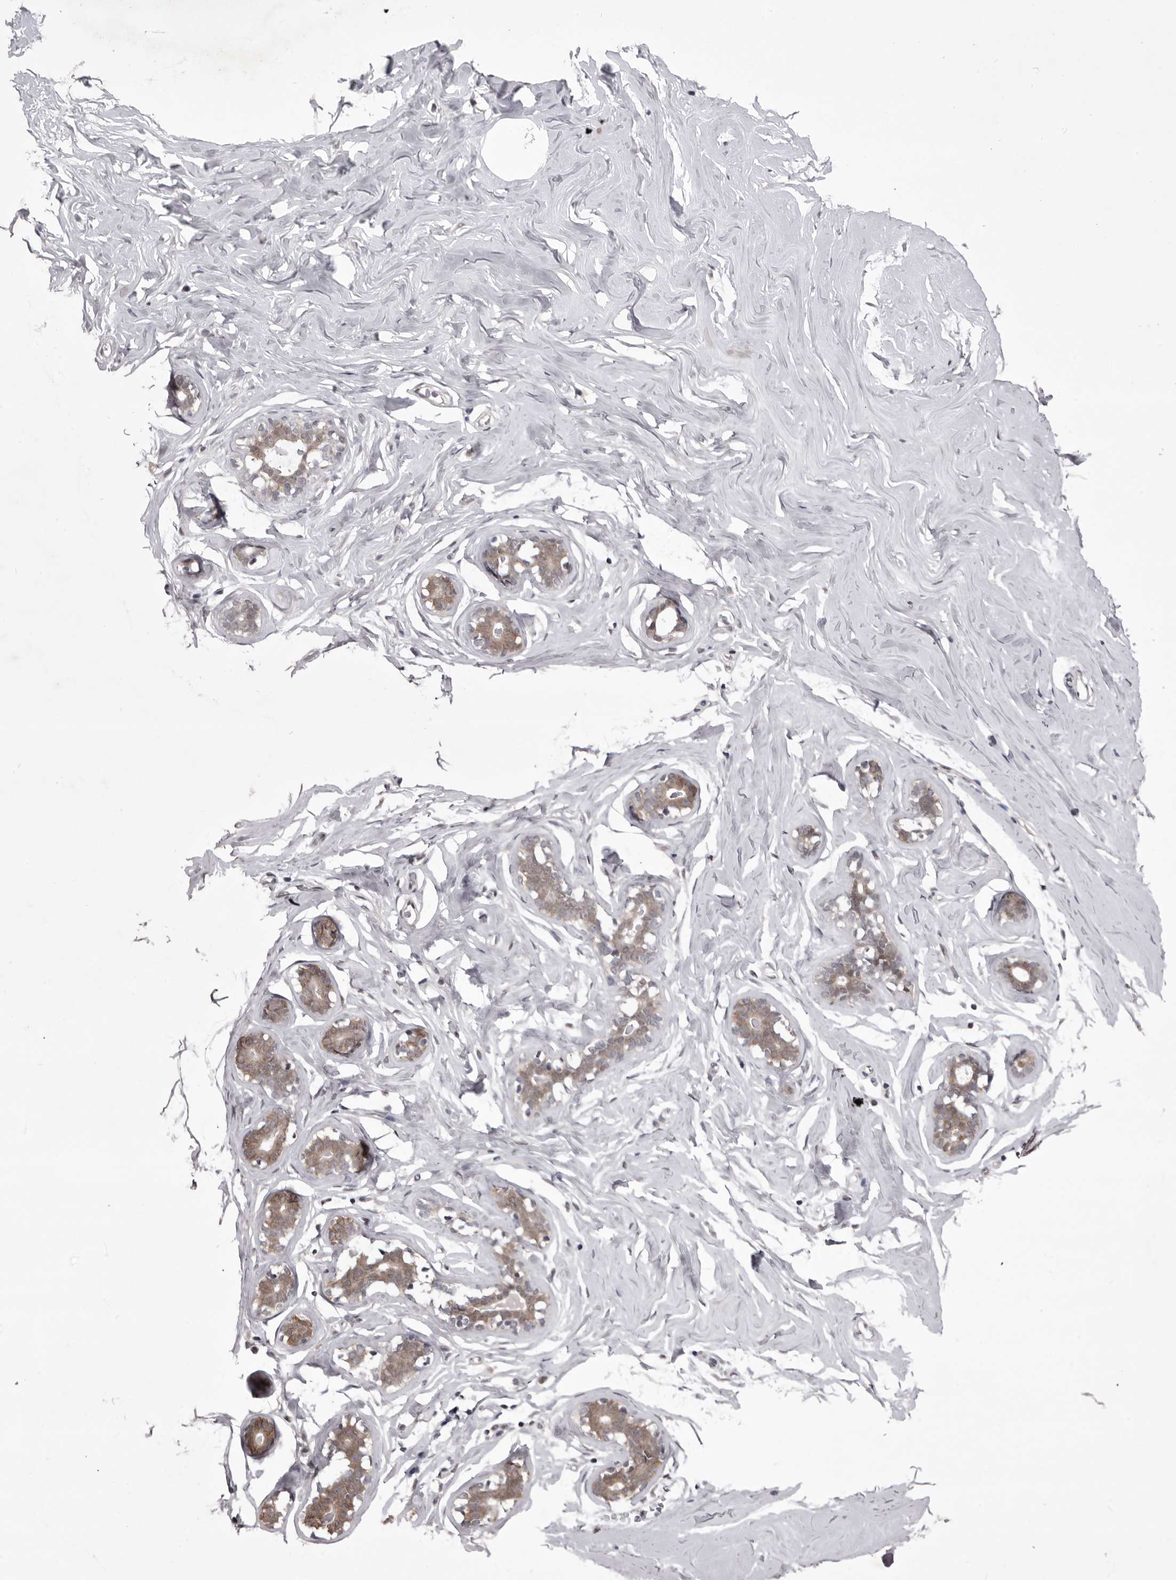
{"staining": {"intensity": "weak", "quantity": "25%-75%", "location": "cytoplasmic/membranous"}, "tissue": "adipose tissue", "cell_type": "Adipocytes", "image_type": "normal", "snomed": [{"axis": "morphology", "description": "Normal tissue, NOS"}, {"axis": "morphology", "description": "Fibrosis, NOS"}, {"axis": "topography", "description": "Breast"}, {"axis": "topography", "description": "Adipose tissue"}], "caption": "A brown stain labels weak cytoplasmic/membranous staining of a protein in adipocytes of normal human adipose tissue. Nuclei are stained in blue.", "gene": "PRPF3", "patient": {"sex": "female", "age": 39}}